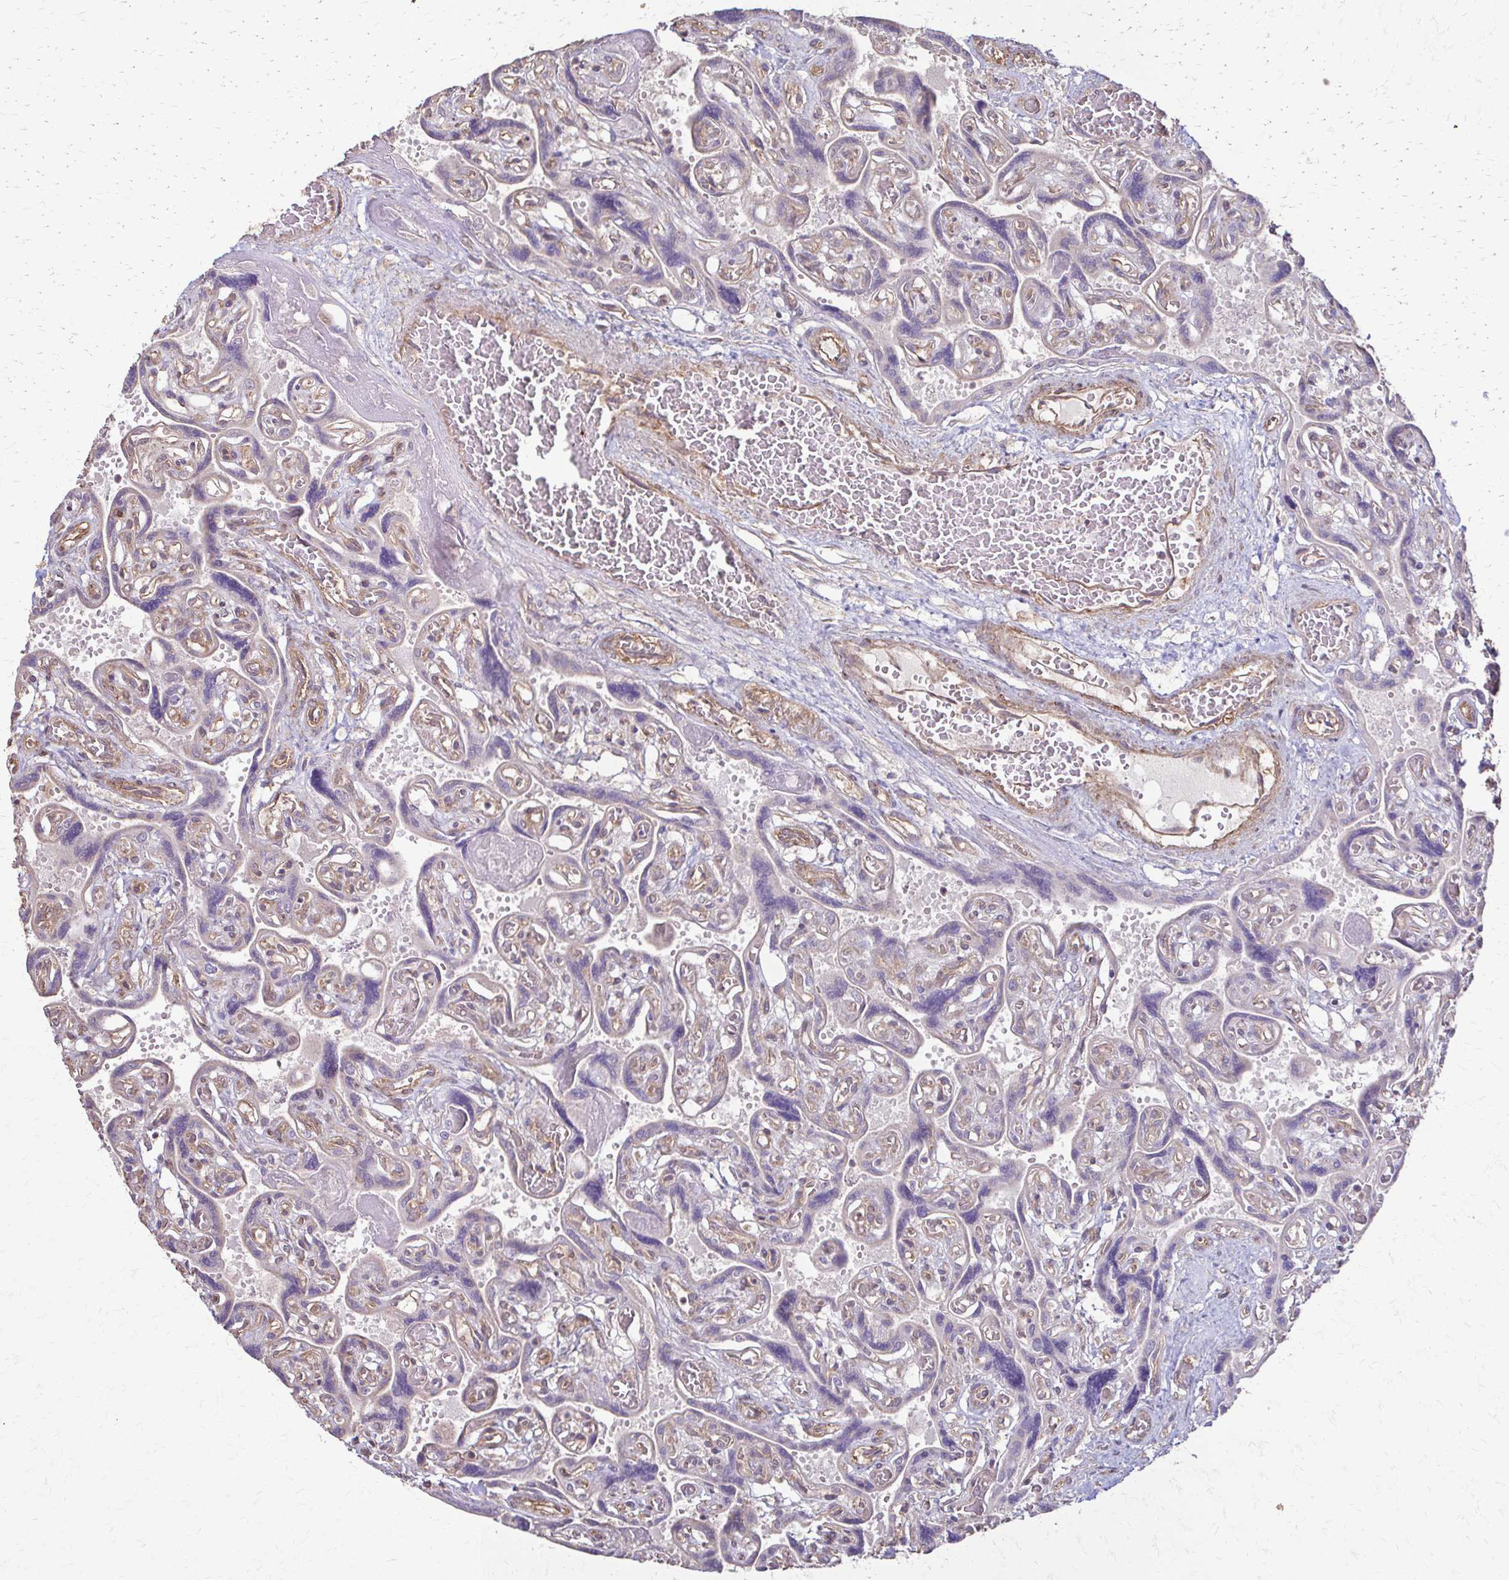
{"staining": {"intensity": "negative", "quantity": "none", "location": "none"}, "tissue": "placenta", "cell_type": "Decidual cells", "image_type": "normal", "snomed": [{"axis": "morphology", "description": "Normal tissue, NOS"}, {"axis": "topography", "description": "Placenta"}], "caption": "A high-resolution image shows IHC staining of benign placenta, which reveals no significant staining in decidual cells. Brightfield microscopy of immunohistochemistry stained with DAB (3,3'-diaminobenzidine) (brown) and hematoxylin (blue), captured at high magnification.", "gene": "IL18BP", "patient": {"sex": "female", "age": 32}}